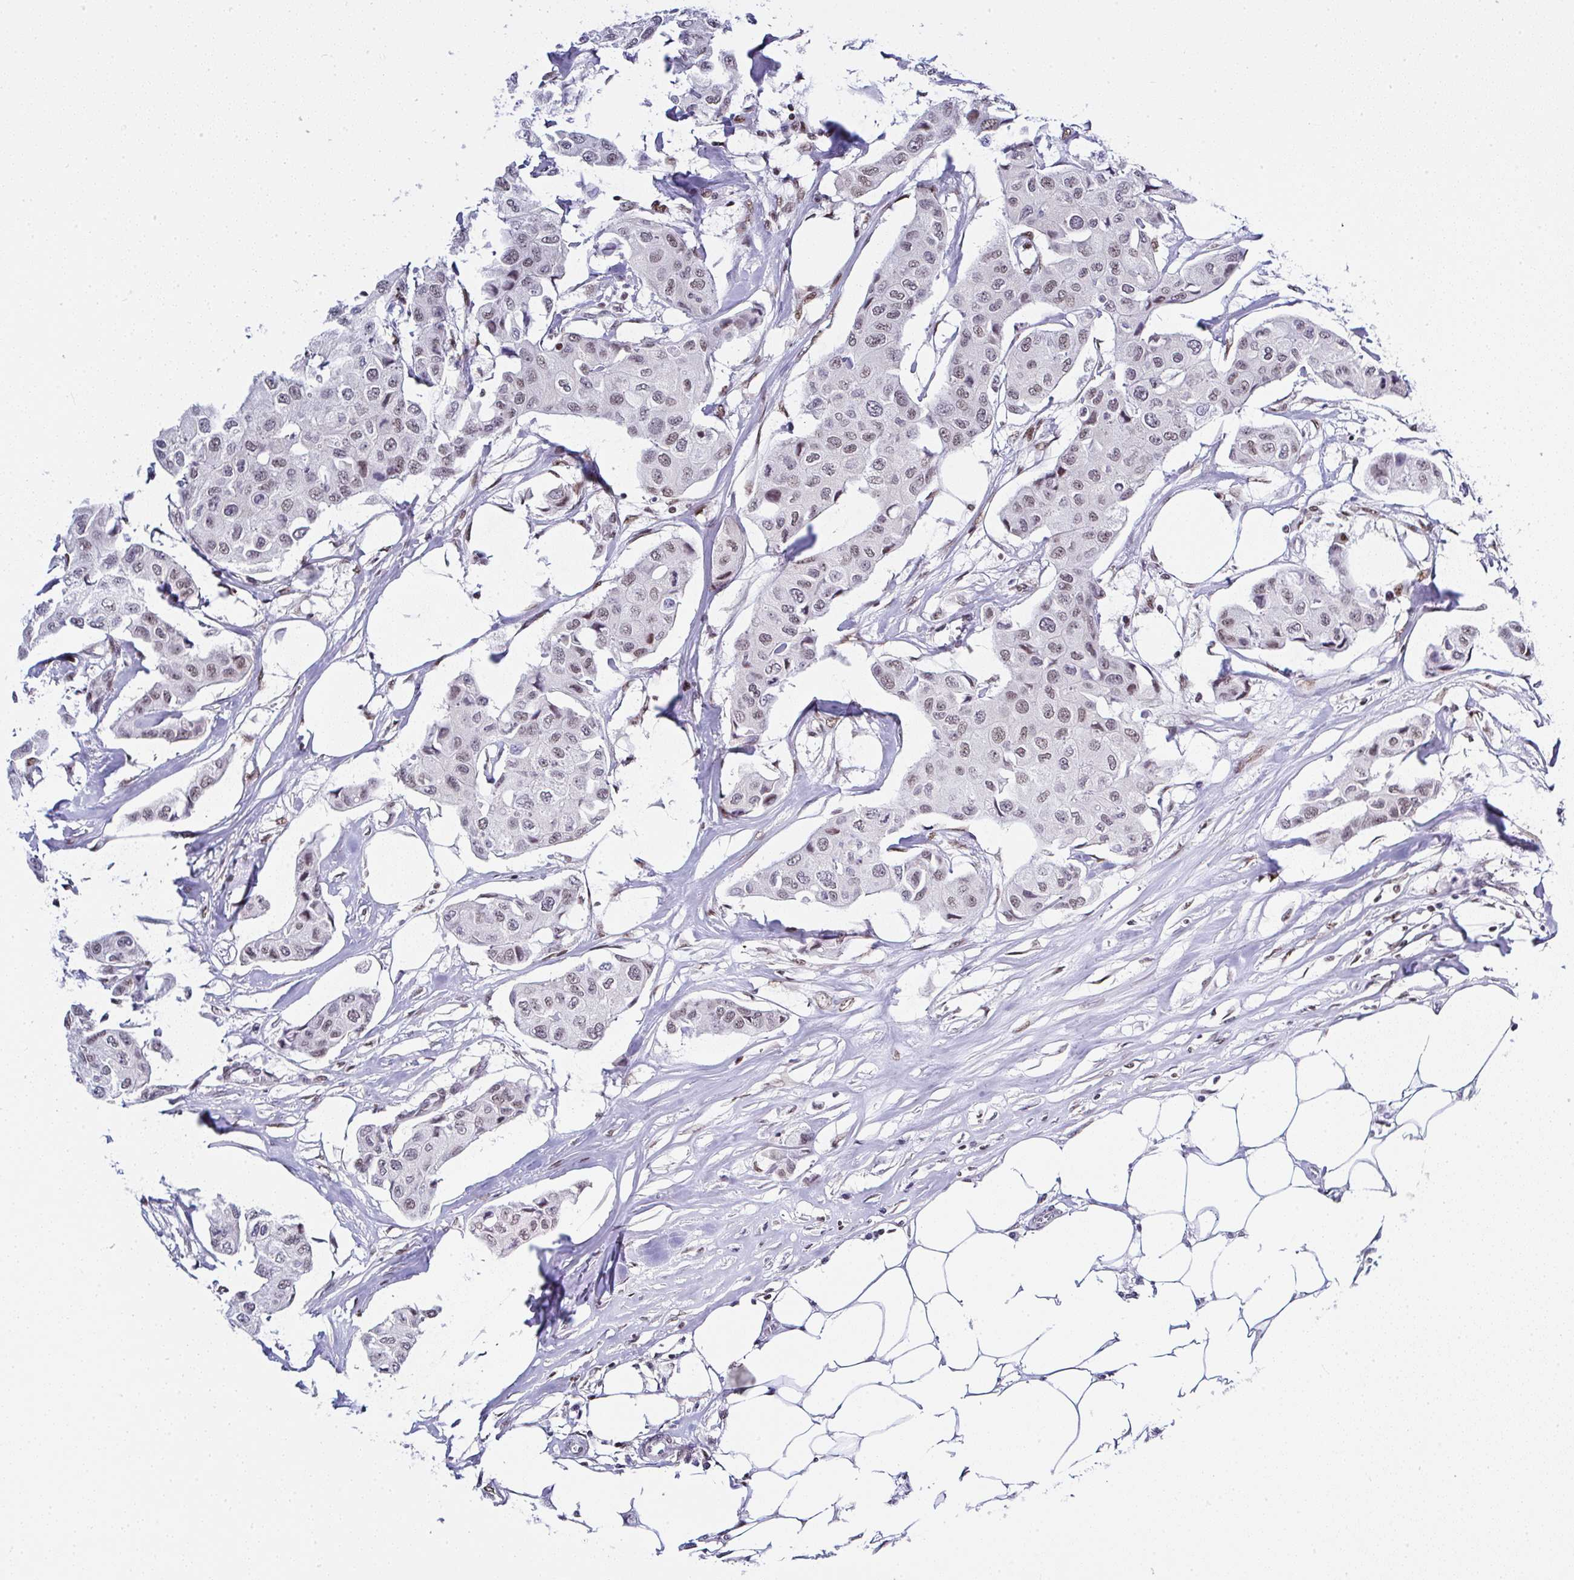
{"staining": {"intensity": "weak", "quantity": "25%-75%", "location": "nuclear"}, "tissue": "breast cancer", "cell_type": "Tumor cells", "image_type": "cancer", "snomed": [{"axis": "morphology", "description": "Duct carcinoma"}, {"axis": "topography", "description": "Breast"}, {"axis": "topography", "description": "Lymph node"}], "caption": "Immunohistochemical staining of human breast cancer (intraductal carcinoma) exhibits low levels of weak nuclear expression in about 25%-75% of tumor cells. The protein is shown in brown color, while the nuclei are stained blue.", "gene": "DR1", "patient": {"sex": "female", "age": 80}}